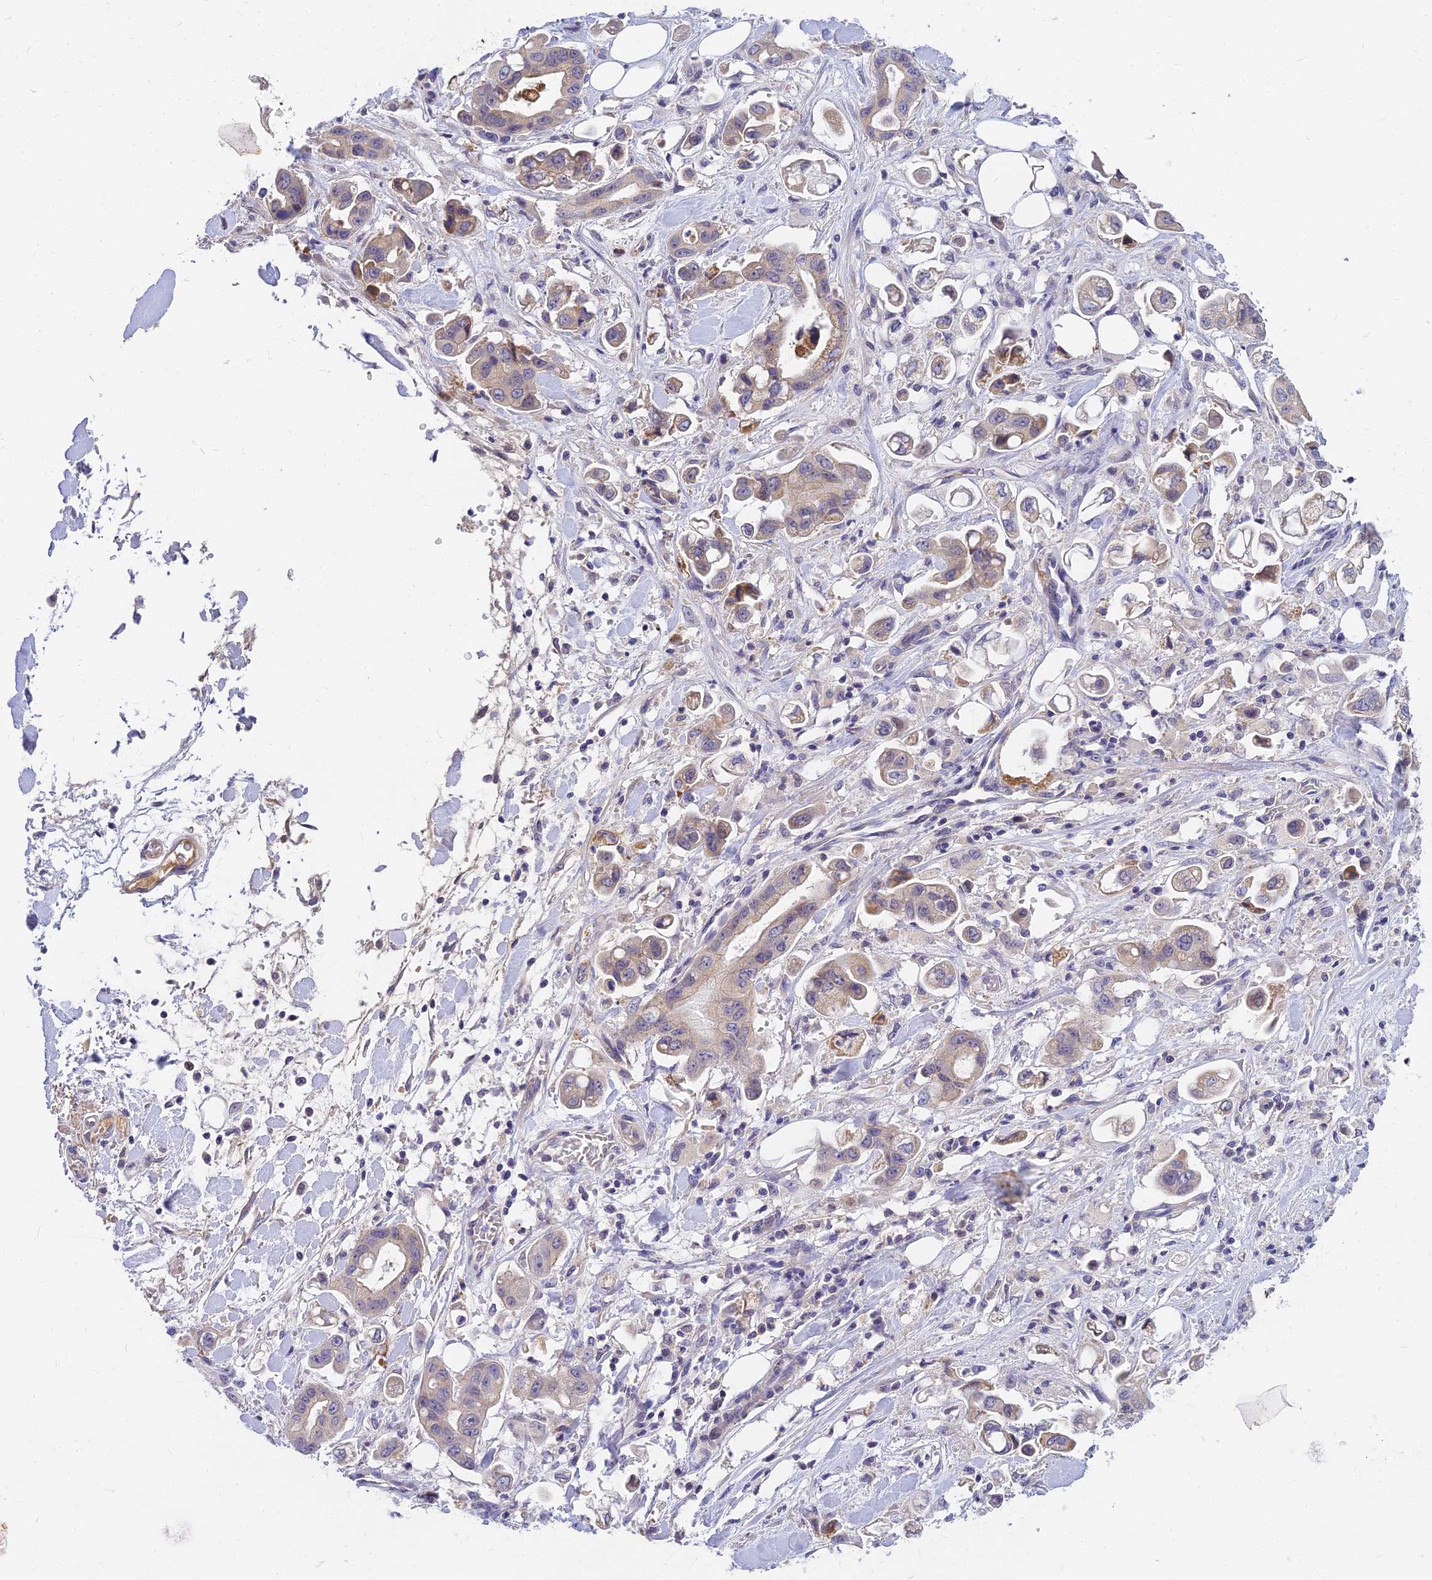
{"staining": {"intensity": "weak", "quantity": "<25%", "location": "cytoplasmic/membranous"}, "tissue": "stomach cancer", "cell_type": "Tumor cells", "image_type": "cancer", "snomed": [{"axis": "morphology", "description": "Adenocarcinoma, NOS"}, {"axis": "topography", "description": "Stomach"}], "caption": "Tumor cells show no significant protein positivity in adenocarcinoma (stomach).", "gene": "ANKS4B", "patient": {"sex": "male", "age": 62}}